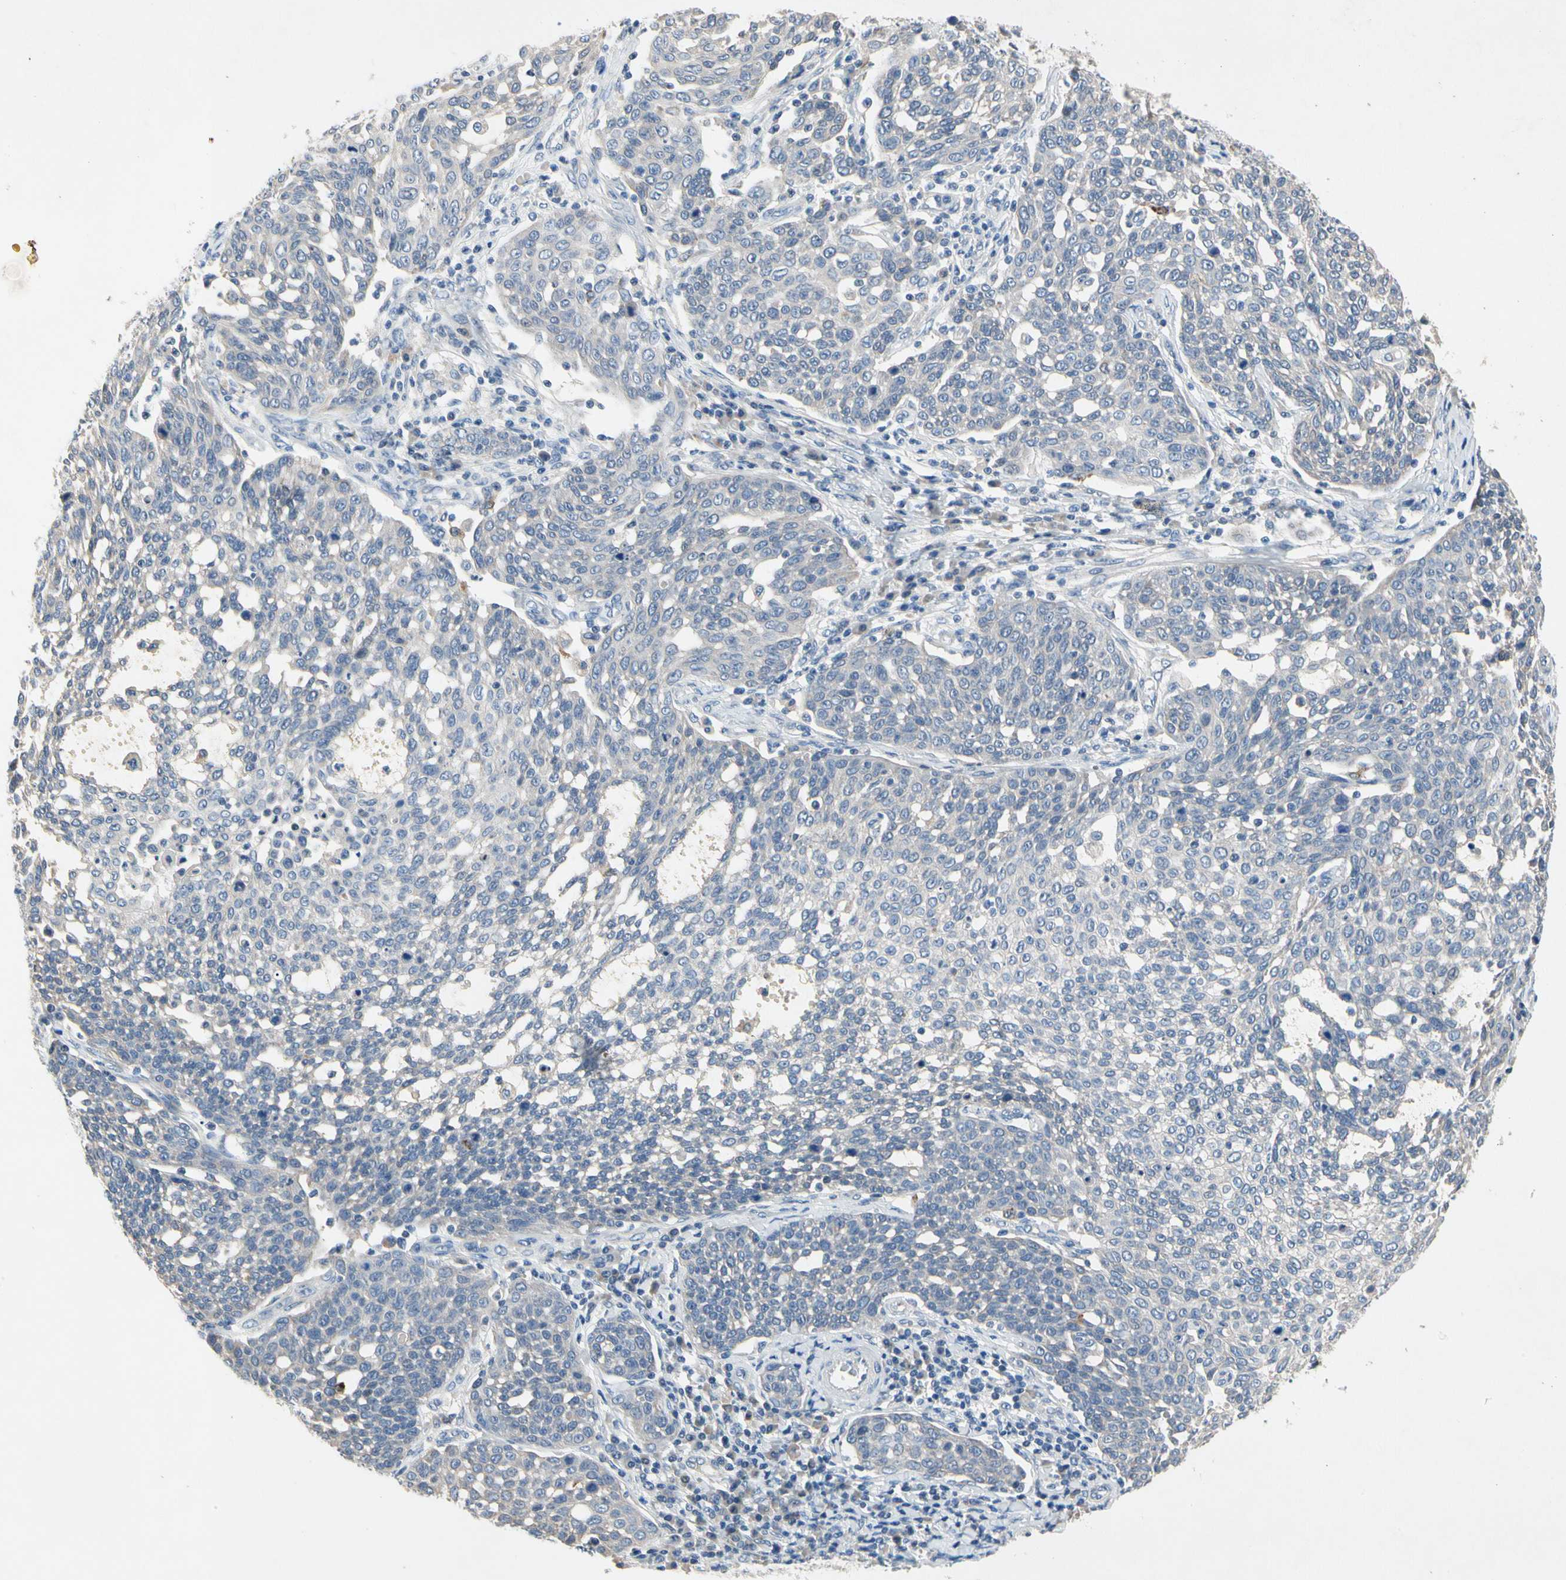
{"staining": {"intensity": "negative", "quantity": "none", "location": "none"}, "tissue": "cervical cancer", "cell_type": "Tumor cells", "image_type": "cancer", "snomed": [{"axis": "morphology", "description": "Squamous cell carcinoma, NOS"}, {"axis": "topography", "description": "Cervix"}], "caption": "Cervical cancer (squamous cell carcinoma) was stained to show a protein in brown. There is no significant expression in tumor cells.", "gene": "GAS6", "patient": {"sex": "female", "age": 34}}